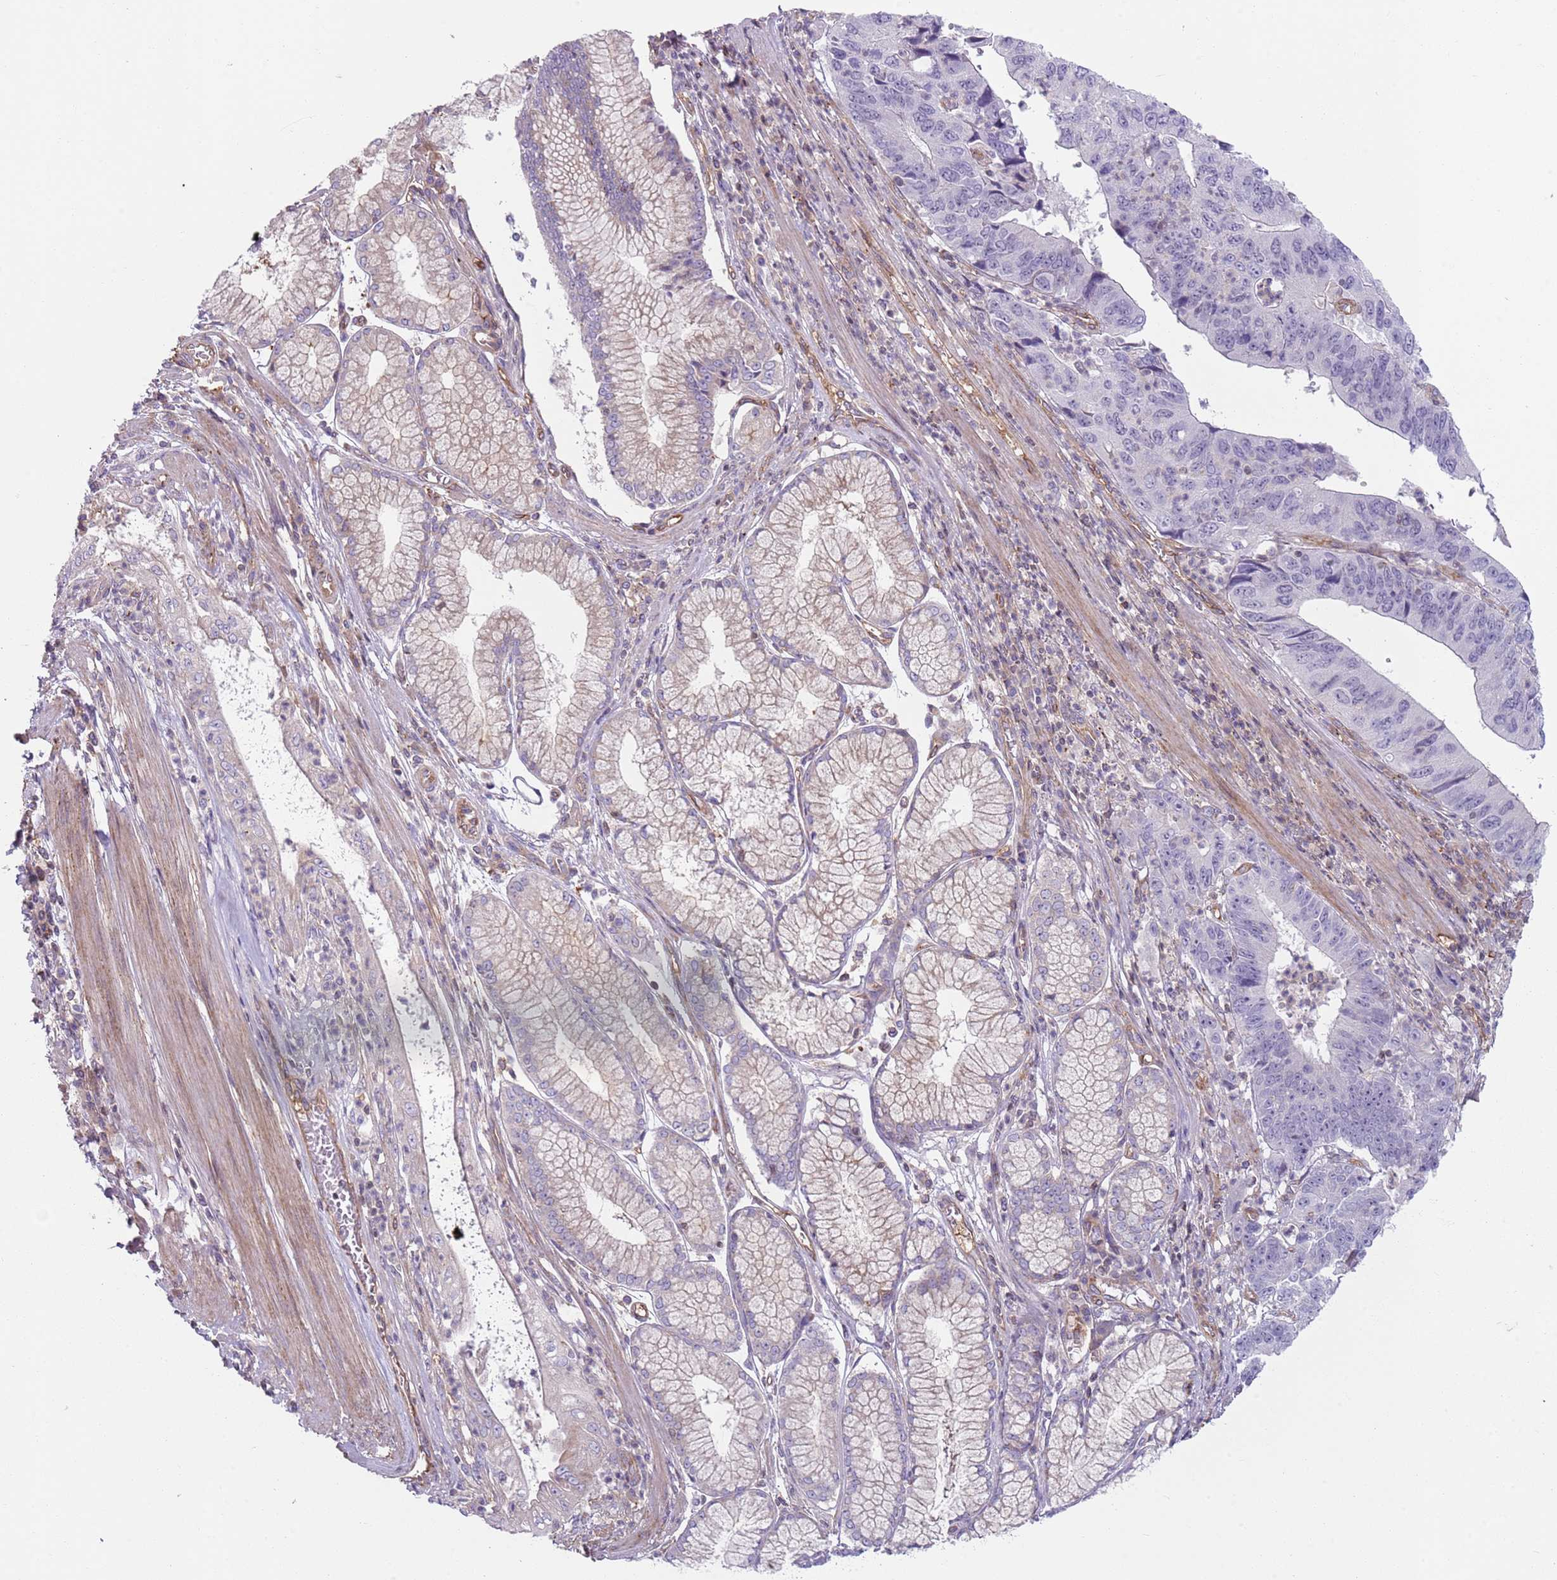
{"staining": {"intensity": "negative", "quantity": "none", "location": "none"}, "tissue": "stomach cancer", "cell_type": "Tumor cells", "image_type": "cancer", "snomed": [{"axis": "morphology", "description": "Adenocarcinoma, NOS"}, {"axis": "topography", "description": "Stomach"}], "caption": "The IHC micrograph has no significant staining in tumor cells of stomach cancer (adenocarcinoma) tissue. Brightfield microscopy of immunohistochemistry stained with DAB (3,3'-diaminobenzidine) (brown) and hematoxylin (blue), captured at high magnification.", "gene": "GNAI3", "patient": {"sex": "male", "age": 59}}